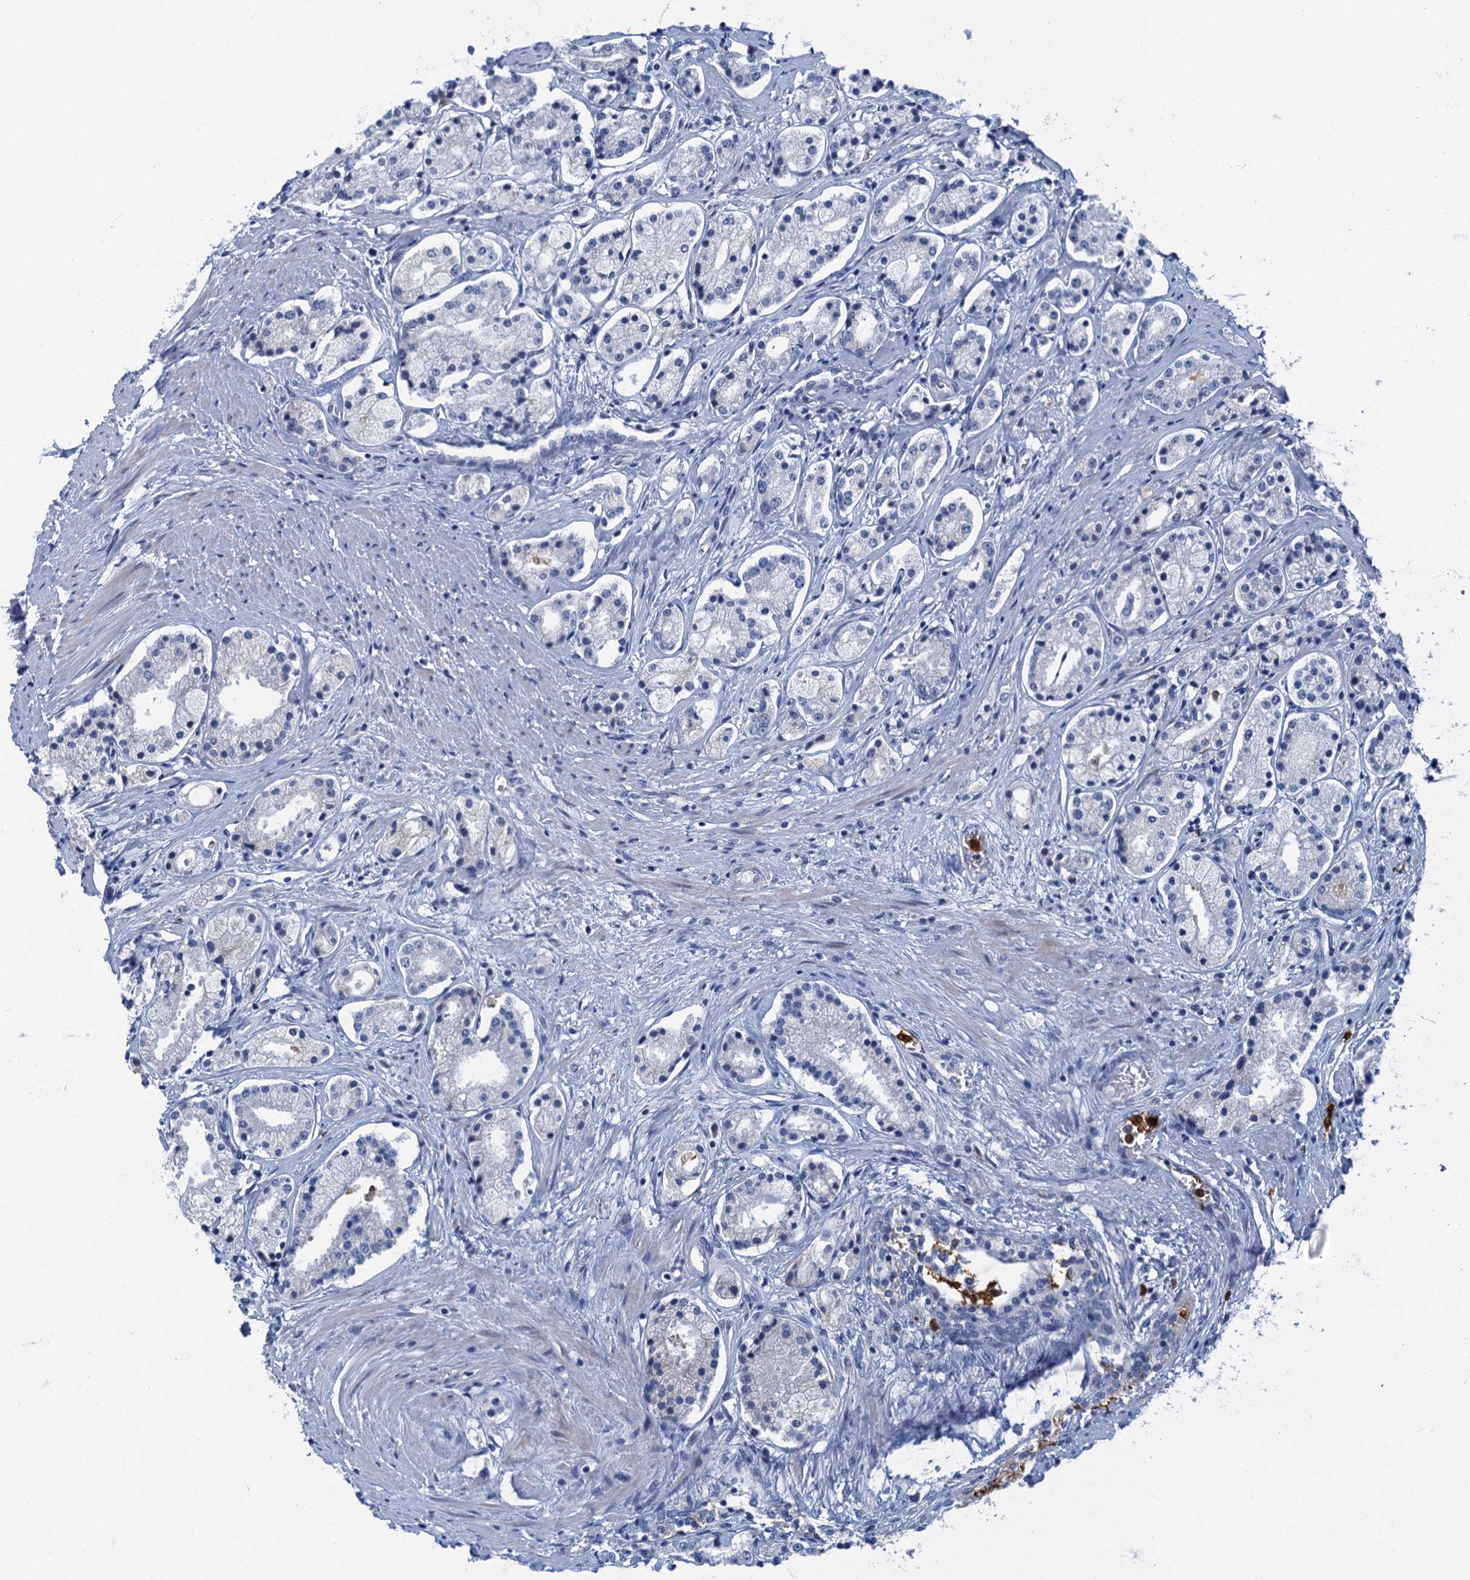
{"staining": {"intensity": "negative", "quantity": "none", "location": "none"}, "tissue": "prostate cancer", "cell_type": "Tumor cells", "image_type": "cancer", "snomed": [{"axis": "morphology", "description": "Adenocarcinoma, High grade"}, {"axis": "topography", "description": "Prostate"}], "caption": "Tumor cells show no significant positivity in prostate cancer. (DAB IHC, high magnification).", "gene": "ANKDD1A", "patient": {"sex": "male", "age": 69}}